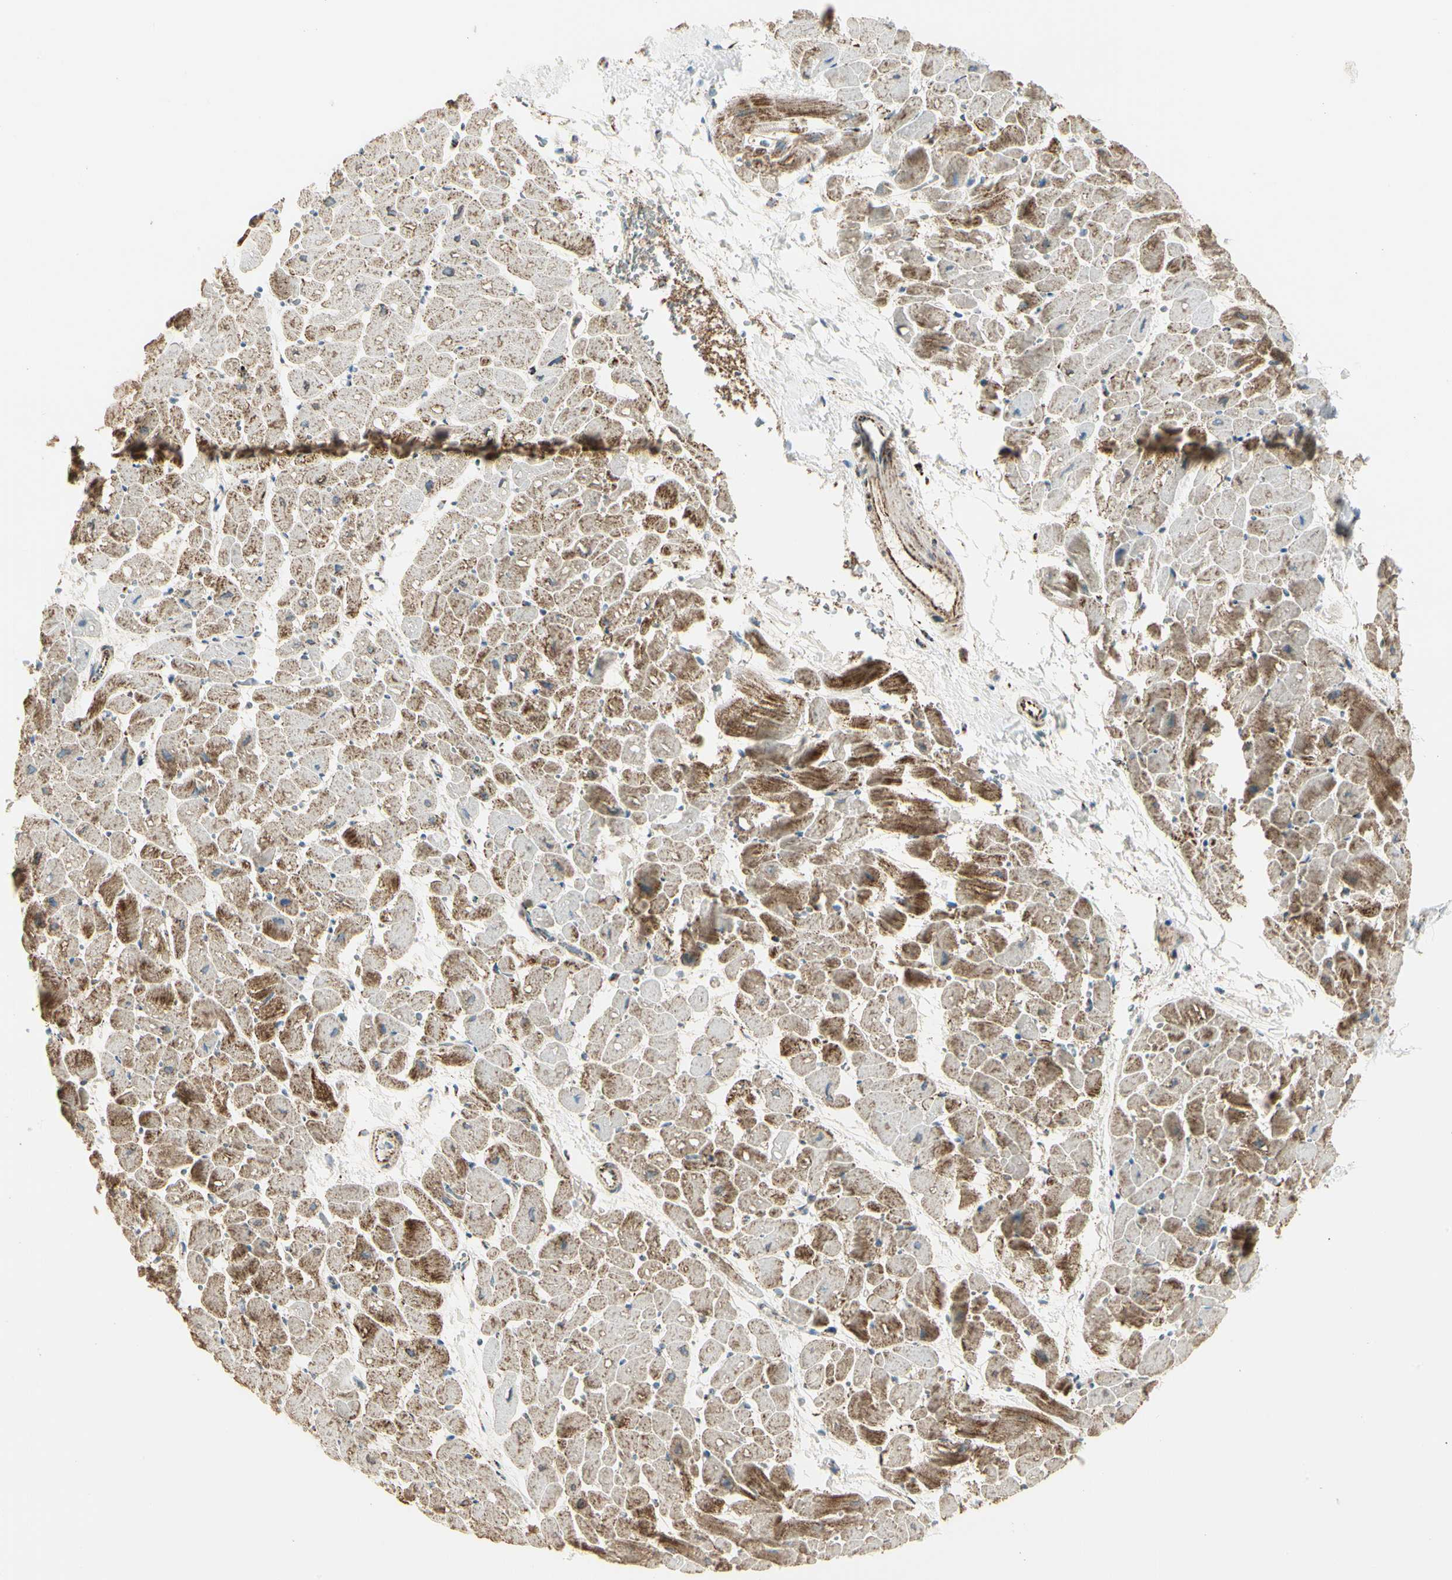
{"staining": {"intensity": "strong", "quantity": ">75%", "location": "cytoplasmic/membranous"}, "tissue": "heart muscle", "cell_type": "Cardiomyocytes", "image_type": "normal", "snomed": [{"axis": "morphology", "description": "Normal tissue, NOS"}, {"axis": "topography", "description": "Heart"}], "caption": "Strong cytoplasmic/membranous positivity for a protein is appreciated in about >75% of cardiomyocytes of unremarkable heart muscle using IHC.", "gene": "ME2", "patient": {"sex": "male", "age": 45}}